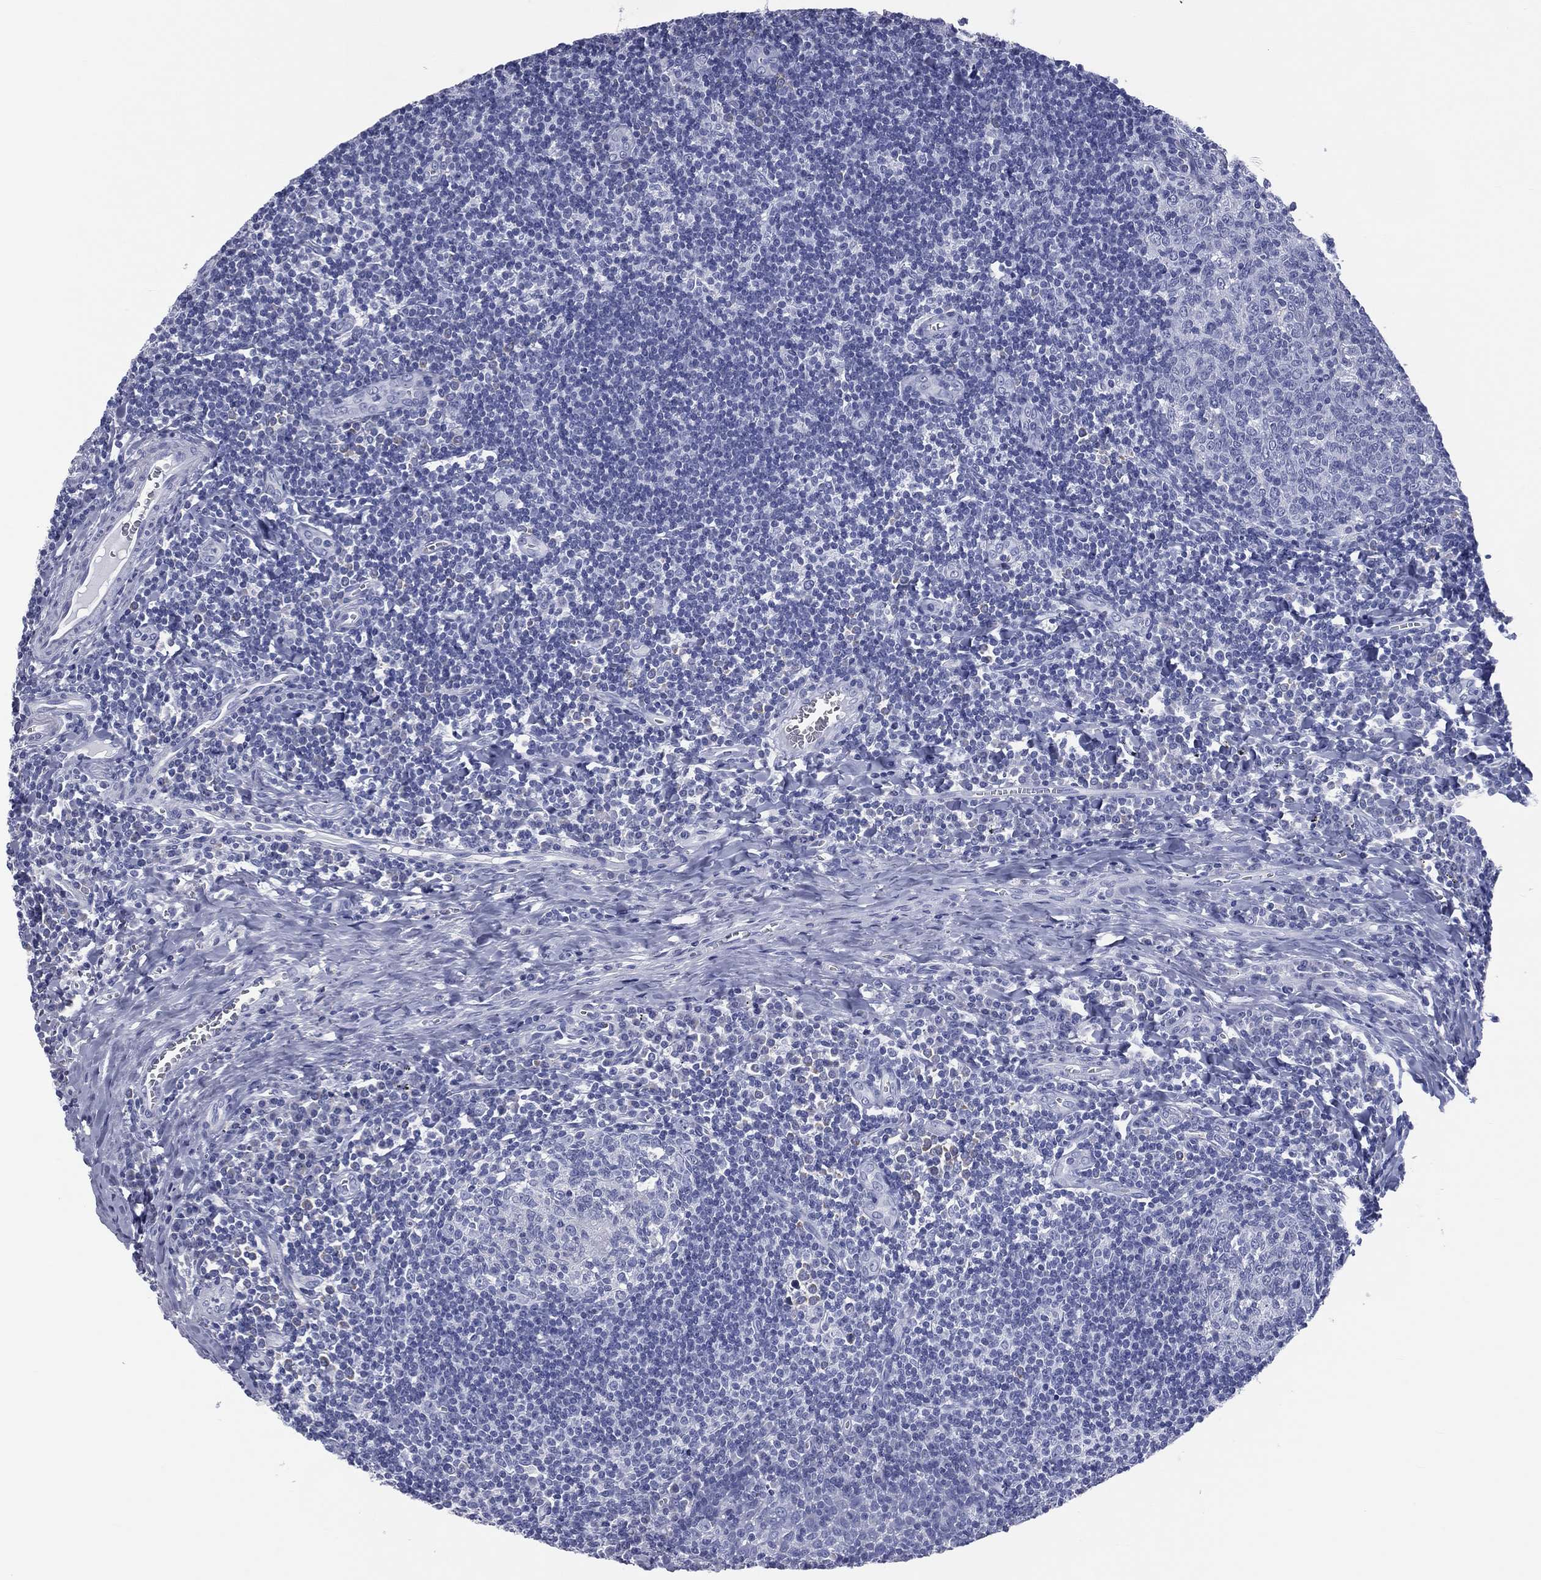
{"staining": {"intensity": "negative", "quantity": "none", "location": "none"}, "tissue": "tonsil", "cell_type": "Germinal center cells", "image_type": "normal", "snomed": [{"axis": "morphology", "description": "Normal tissue, NOS"}, {"axis": "morphology", "description": "Inflammation, NOS"}, {"axis": "topography", "description": "Tonsil"}], "caption": "DAB immunohistochemical staining of normal human tonsil reveals no significant staining in germinal center cells. (IHC, brightfield microscopy, high magnification).", "gene": "MLN", "patient": {"sex": "female", "age": 31}}